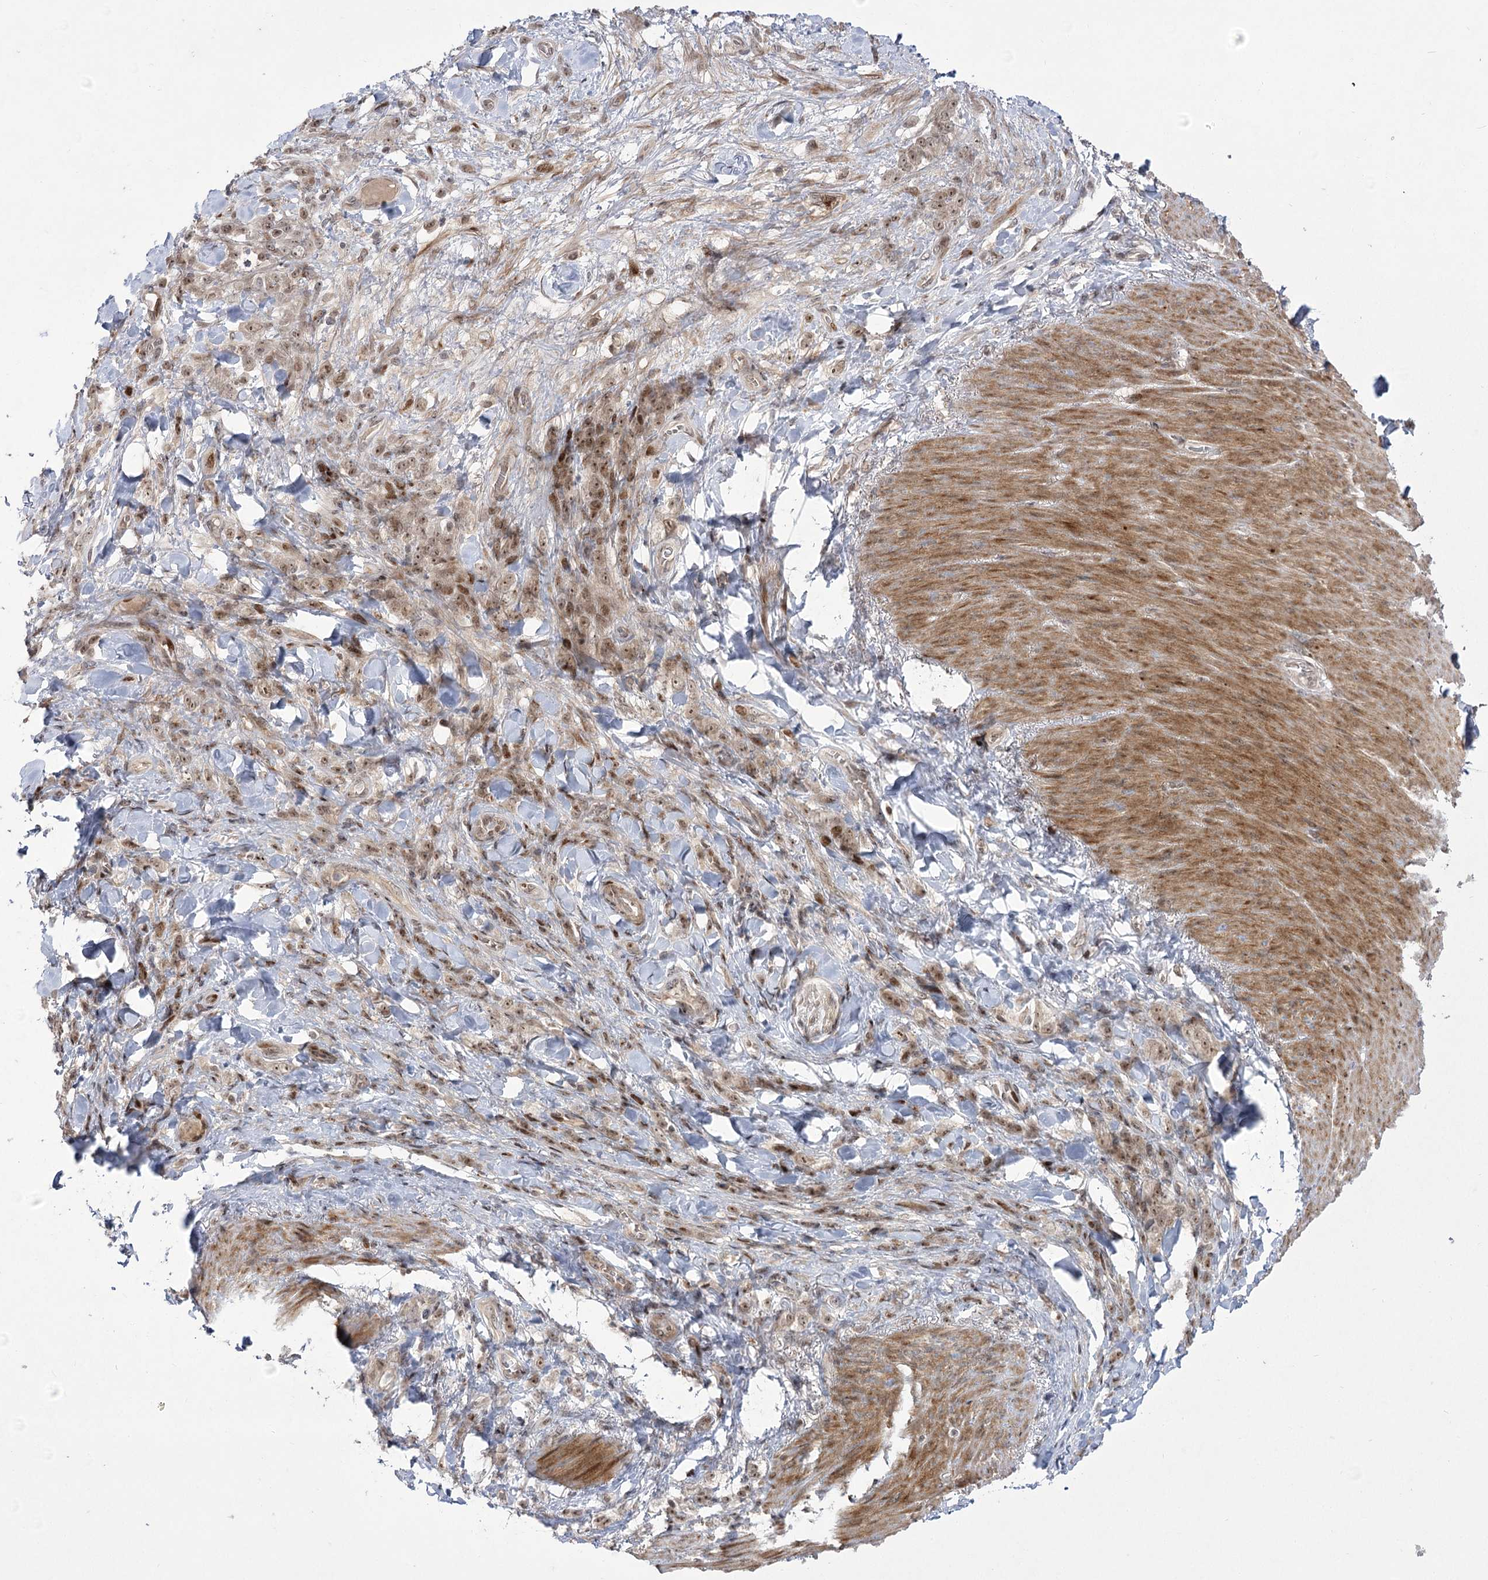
{"staining": {"intensity": "moderate", "quantity": ">75%", "location": "nuclear"}, "tissue": "stomach cancer", "cell_type": "Tumor cells", "image_type": "cancer", "snomed": [{"axis": "morphology", "description": "Normal tissue, NOS"}, {"axis": "morphology", "description": "Adenocarcinoma, NOS"}, {"axis": "topography", "description": "Stomach"}], "caption": "Human stomach cancer (adenocarcinoma) stained for a protein (brown) shows moderate nuclear positive positivity in about >75% of tumor cells.", "gene": "HELQ", "patient": {"sex": "male", "age": 82}}